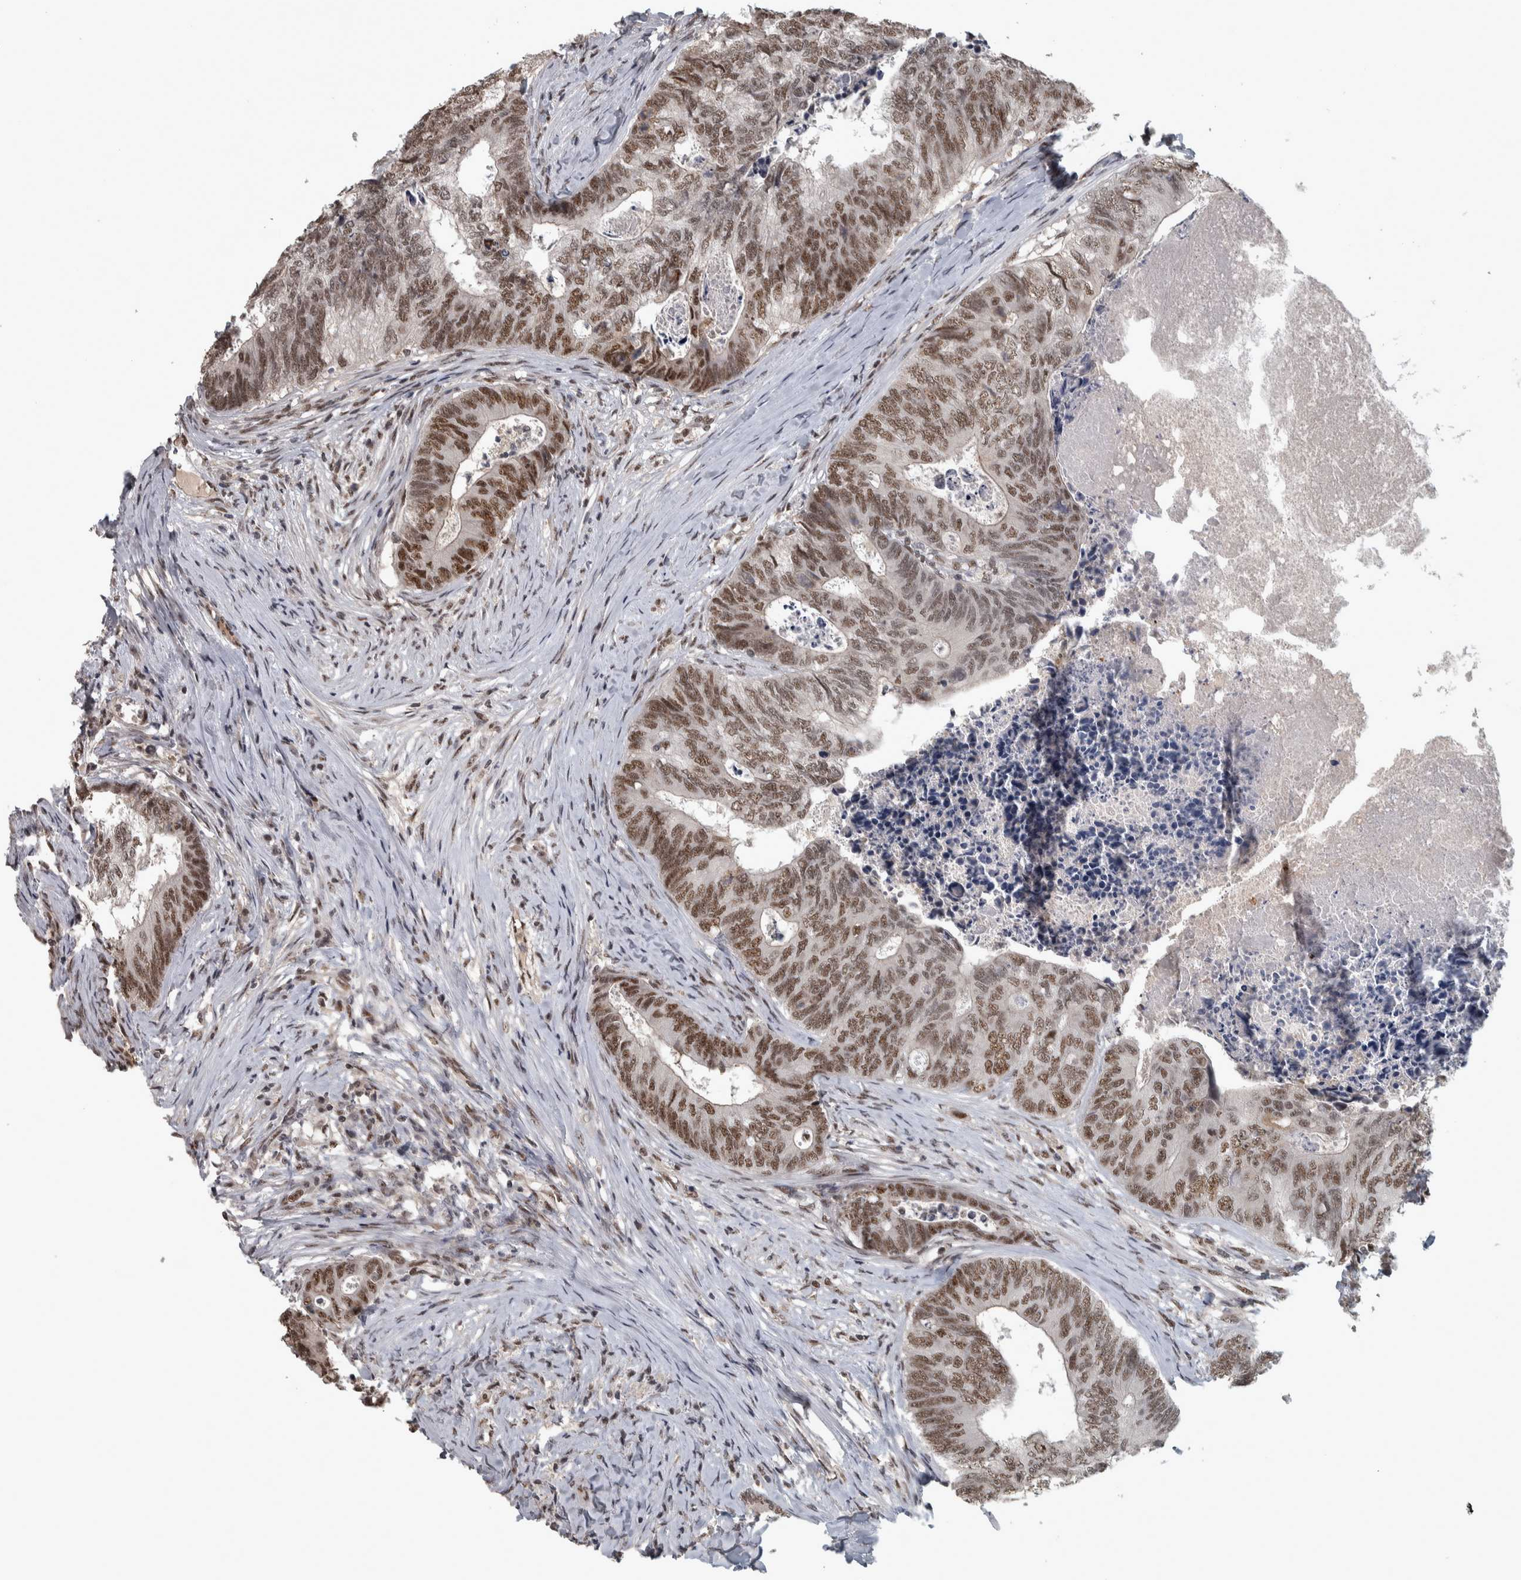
{"staining": {"intensity": "moderate", "quantity": ">75%", "location": "nuclear"}, "tissue": "colorectal cancer", "cell_type": "Tumor cells", "image_type": "cancer", "snomed": [{"axis": "morphology", "description": "Adenocarcinoma, NOS"}, {"axis": "topography", "description": "Colon"}], "caption": "Immunohistochemistry (IHC) (DAB (3,3'-diaminobenzidine)) staining of colorectal adenocarcinoma reveals moderate nuclear protein positivity in approximately >75% of tumor cells. (DAB = brown stain, brightfield microscopy at high magnification).", "gene": "DDX42", "patient": {"sex": "female", "age": 67}}